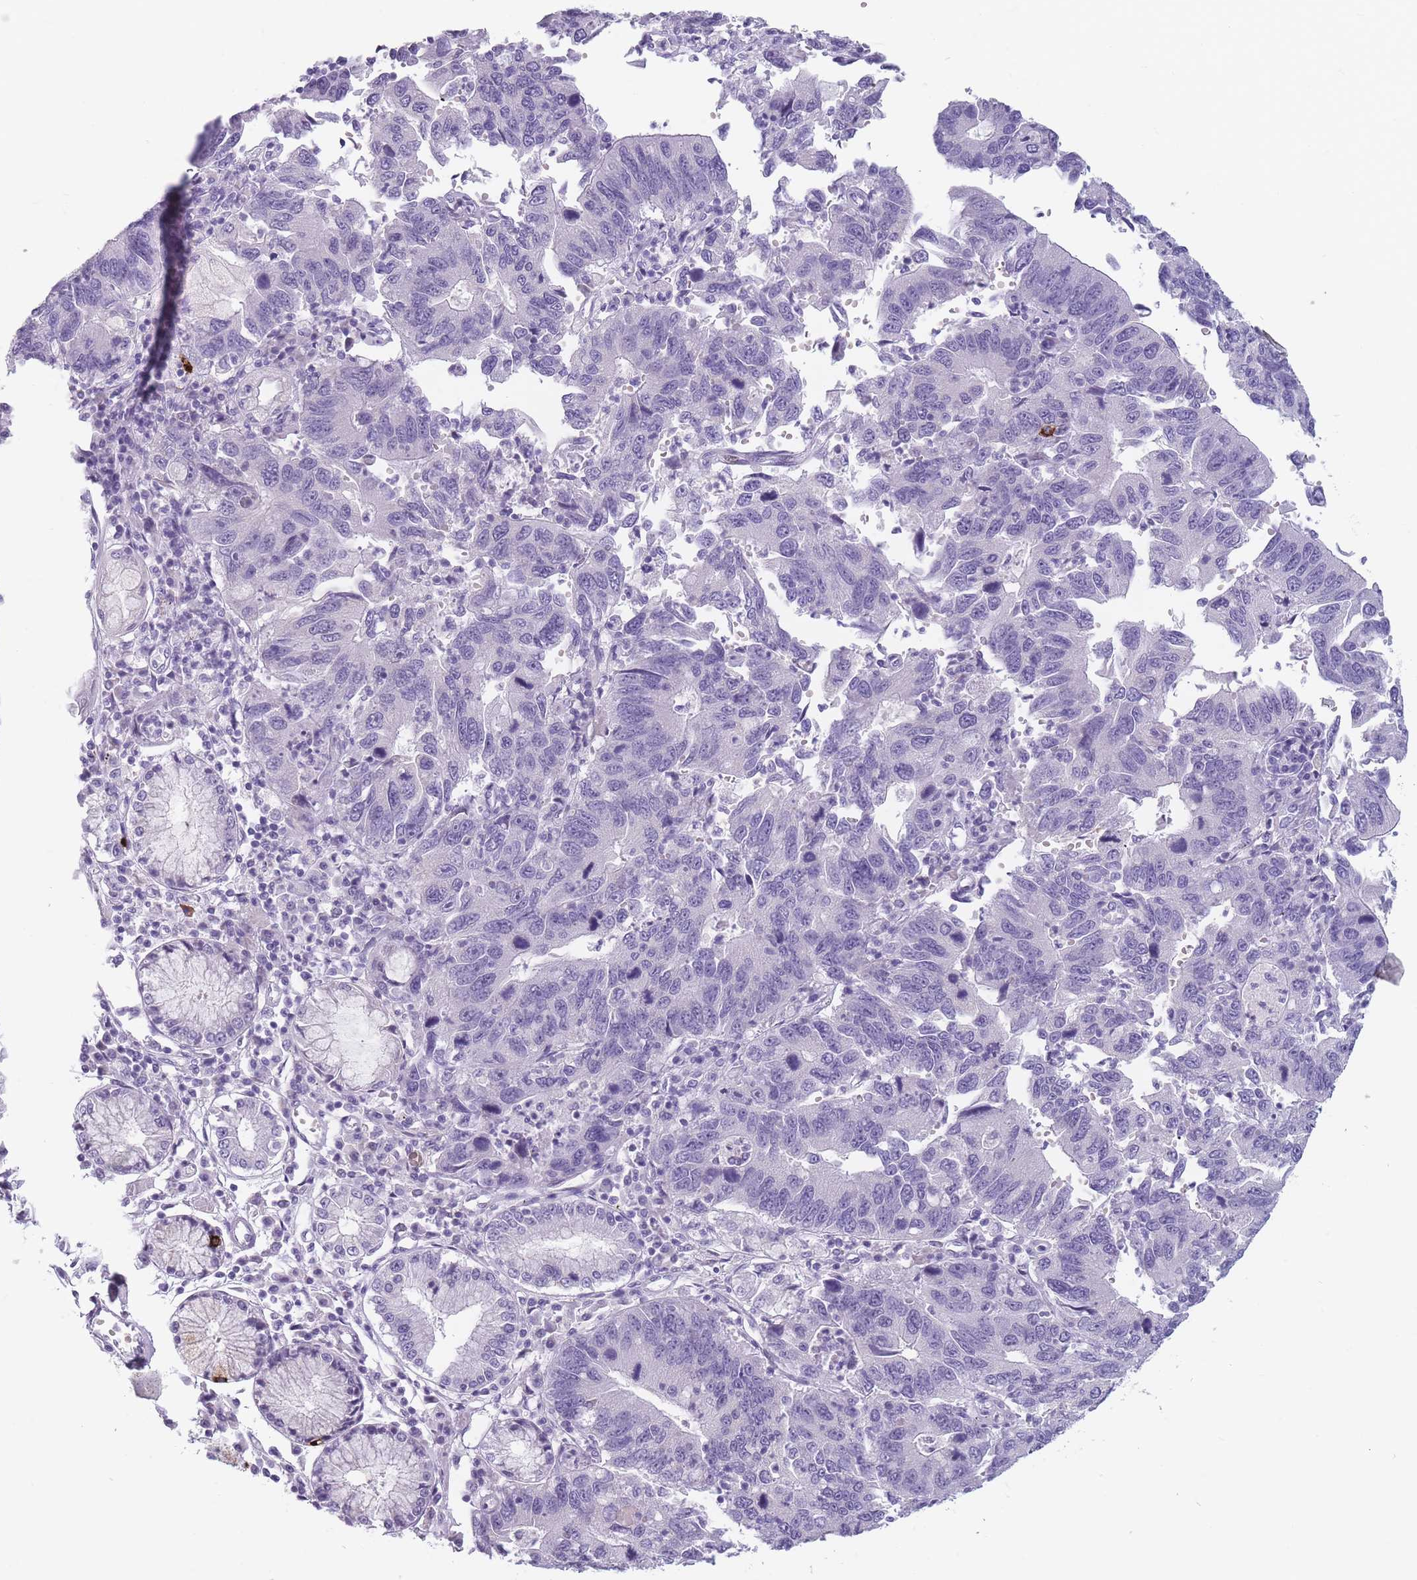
{"staining": {"intensity": "negative", "quantity": "none", "location": "none"}, "tissue": "stomach cancer", "cell_type": "Tumor cells", "image_type": "cancer", "snomed": [{"axis": "morphology", "description": "Adenocarcinoma, NOS"}, {"axis": "topography", "description": "Stomach"}], "caption": "DAB immunohistochemical staining of adenocarcinoma (stomach) displays no significant positivity in tumor cells.", "gene": "CCNO", "patient": {"sex": "male", "age": 59}}